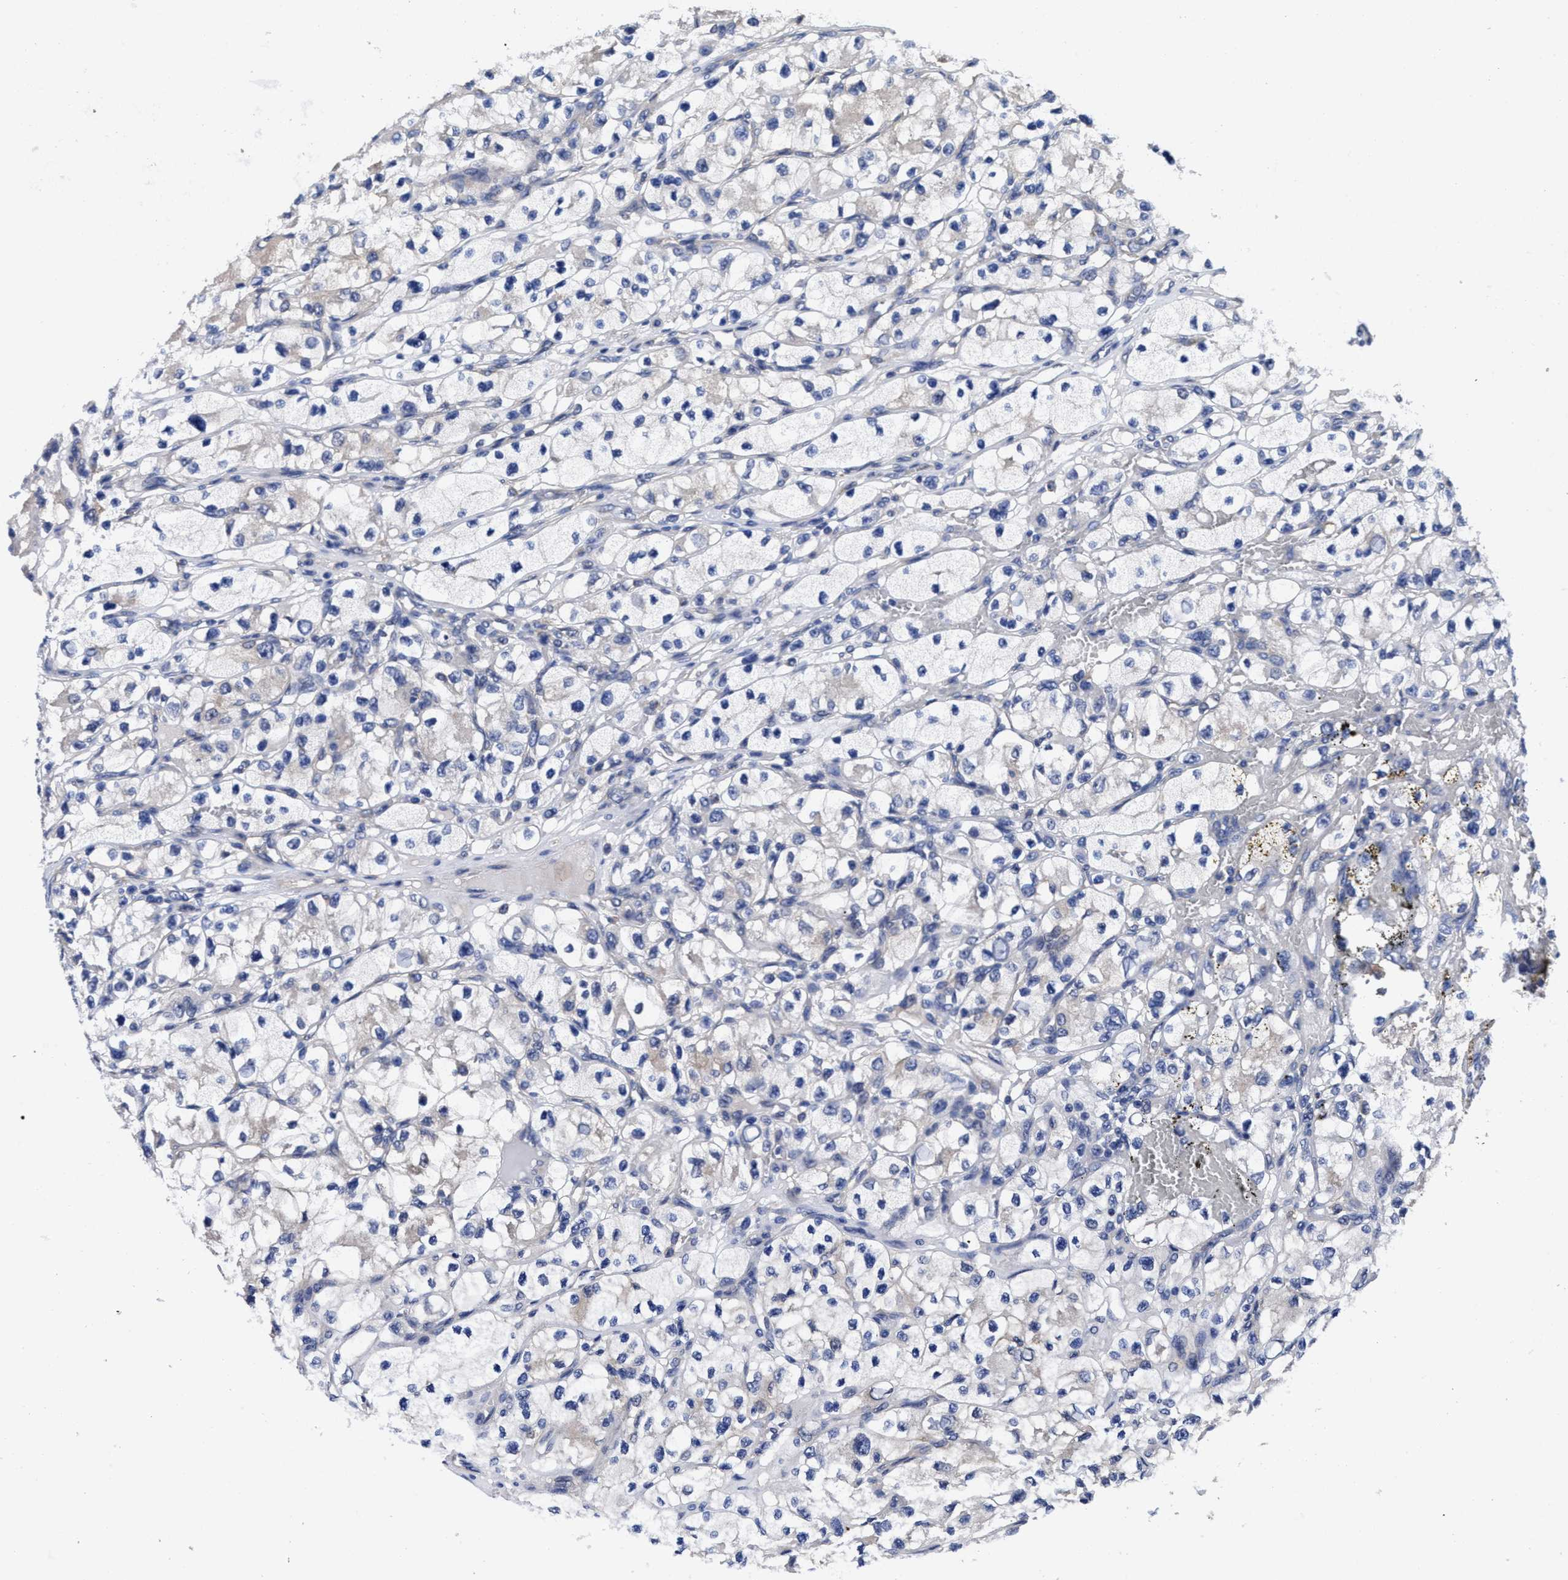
{"staining": {"intensity": "negative", "quantity": "none", "location": "none"}, "tissue": "renal cancer", "cell_type": "Tumor cells", "image_type": "cancer", "snomed": [{"axis": "morphology", "description": "Adenocarcinoma, NOS"}, {"axis": "topography", "description": "Kidney"}], "caption": "Renal cancer (adenocarcinoma) stained for a protein using immunohistochemistry (IHC) reveals no positivity tumor cells.", "gene": "TXNDC17", "patient": {"sex": "female", "age": 57}}